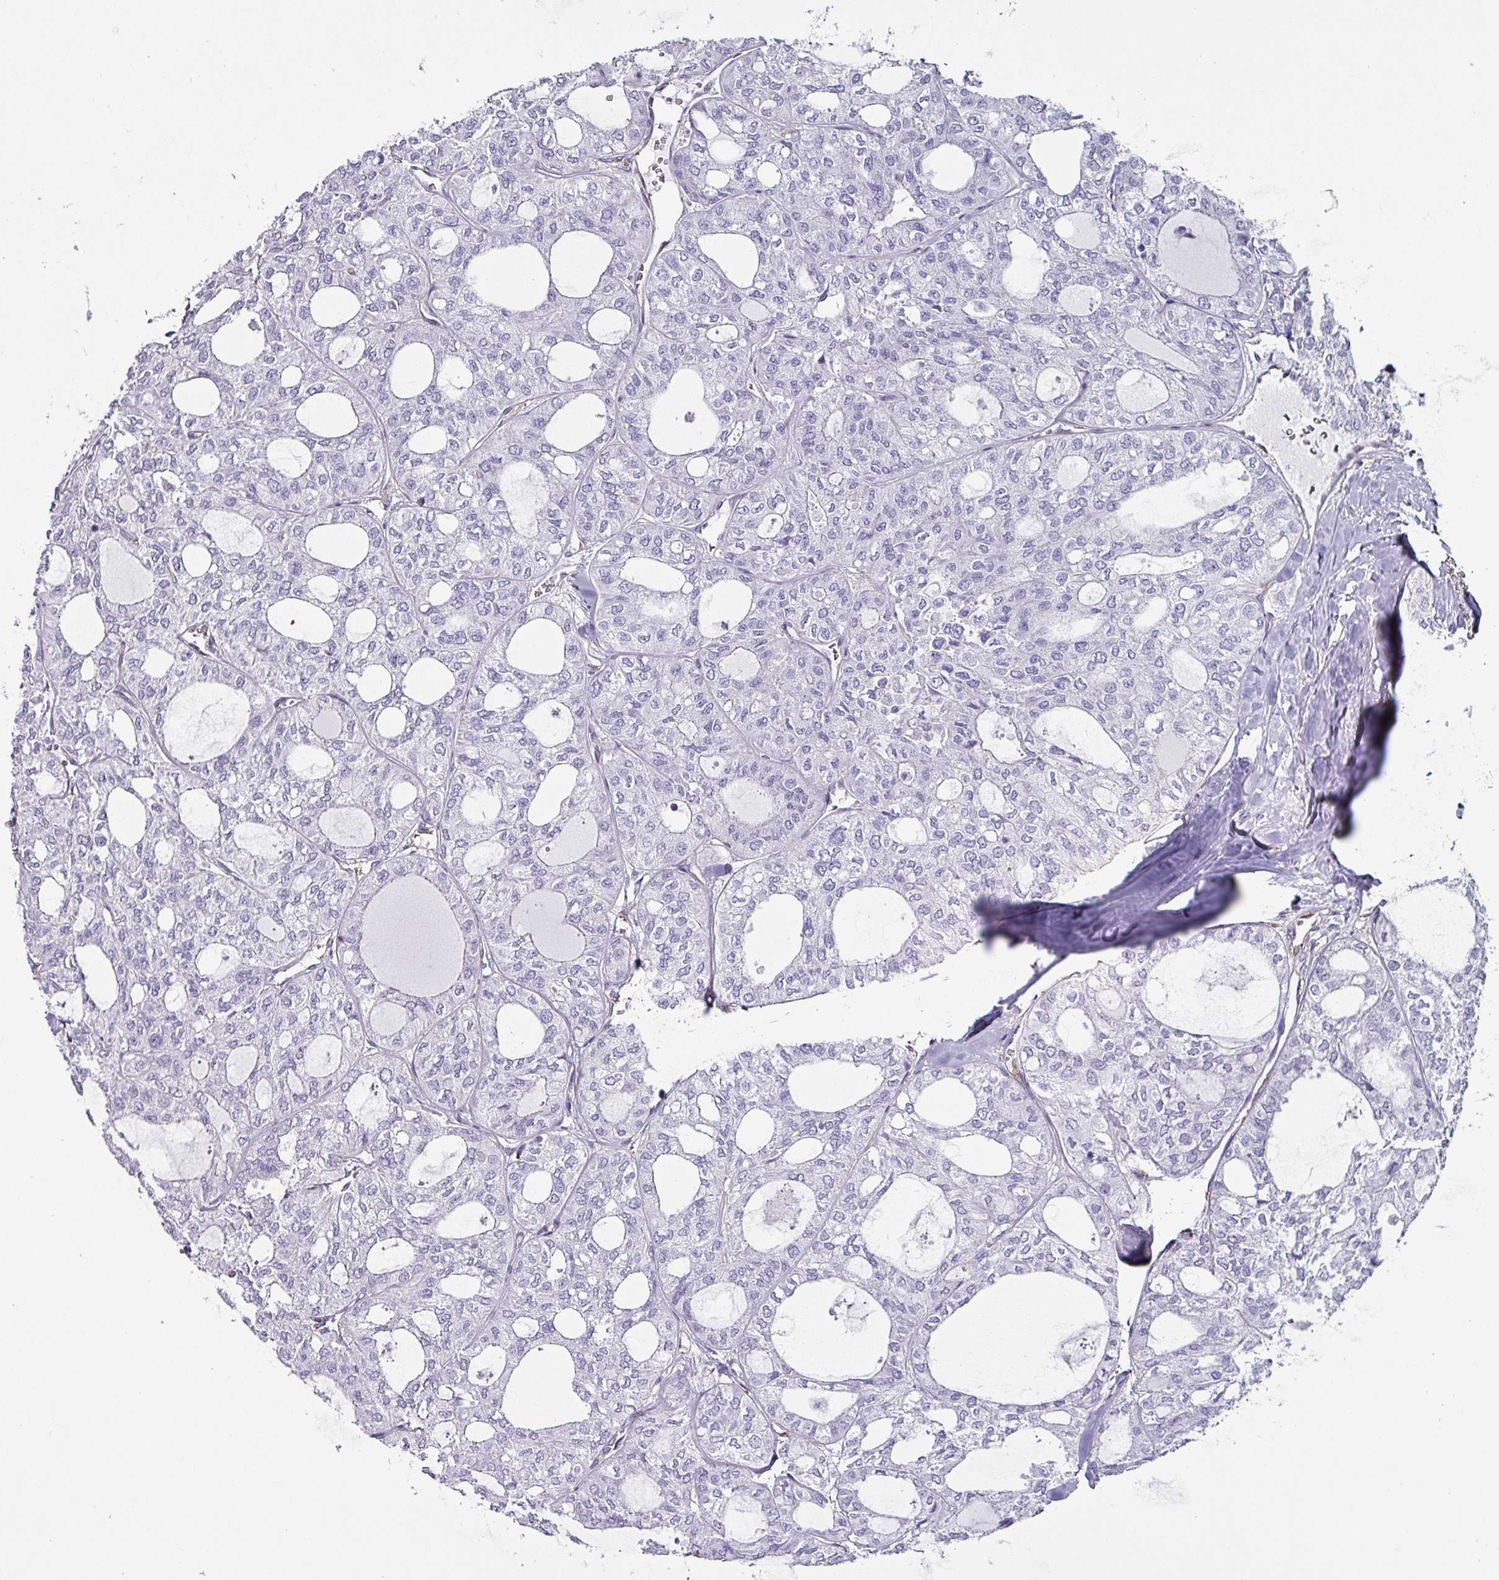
{"staining": {"intensity": "negative", "quantity": "none", "location": "none"}, "tissue": "thyroid cancer", "cell_type": "Tumor cells", "image_type": "cancer", "snomed": [{"axis": "morphology", "description": "Follicular adenoma carcinoma, NOS"}, {"axis": "topography", "description": "Thyroid gland"}], "caption": "High magnification brightfield microscopy of thyroid follicular adenoma carcinoma stained with DAB (brown) and counterstained with hematoxylin (blue): tumor cells show no significant positivity.", "gene": "ZNF816-ZNF321P", "patient": {"sex": "male", "age": 75}}